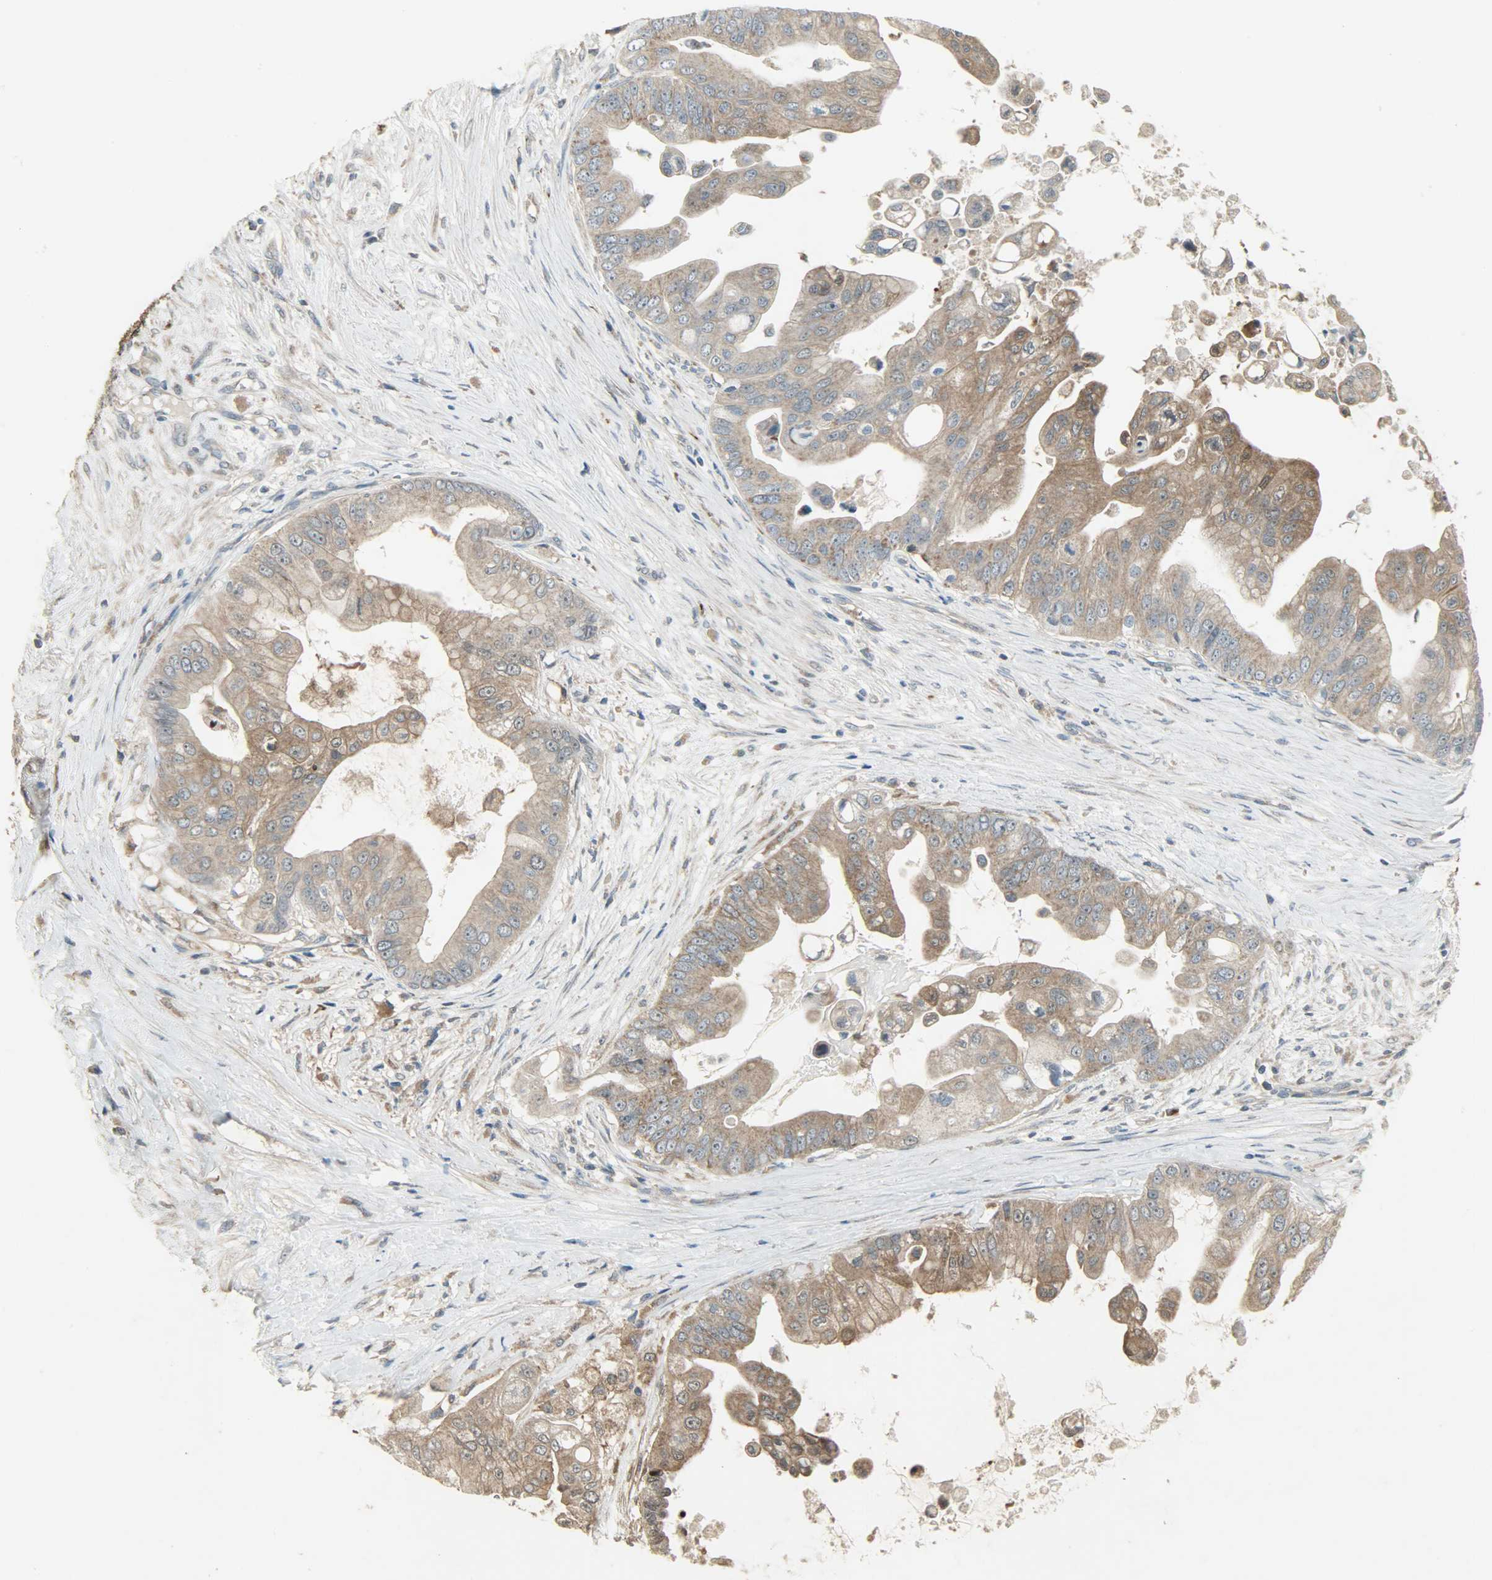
{"staining": {"intensity": "moderate", "quantity": ">75%", "location": "cytoplasmic/membranous"}, "tissue": "pancreatic cancer", "cell_type": "Tumor cells", "image_type": "cancer", "snomed": [{"axis": "morphology", "description": "Adenocarcinoma, NOS"}, {"axis": "topography", "description": "Pancreas"}], "caption": "Tumor cells show moderate cytoplasmic/membranous expression in about >75% of cells in pancreatic cancer (adenocarcinoma).", "gene": "AMT", "patient": {"sex": "female", "age": 75}}